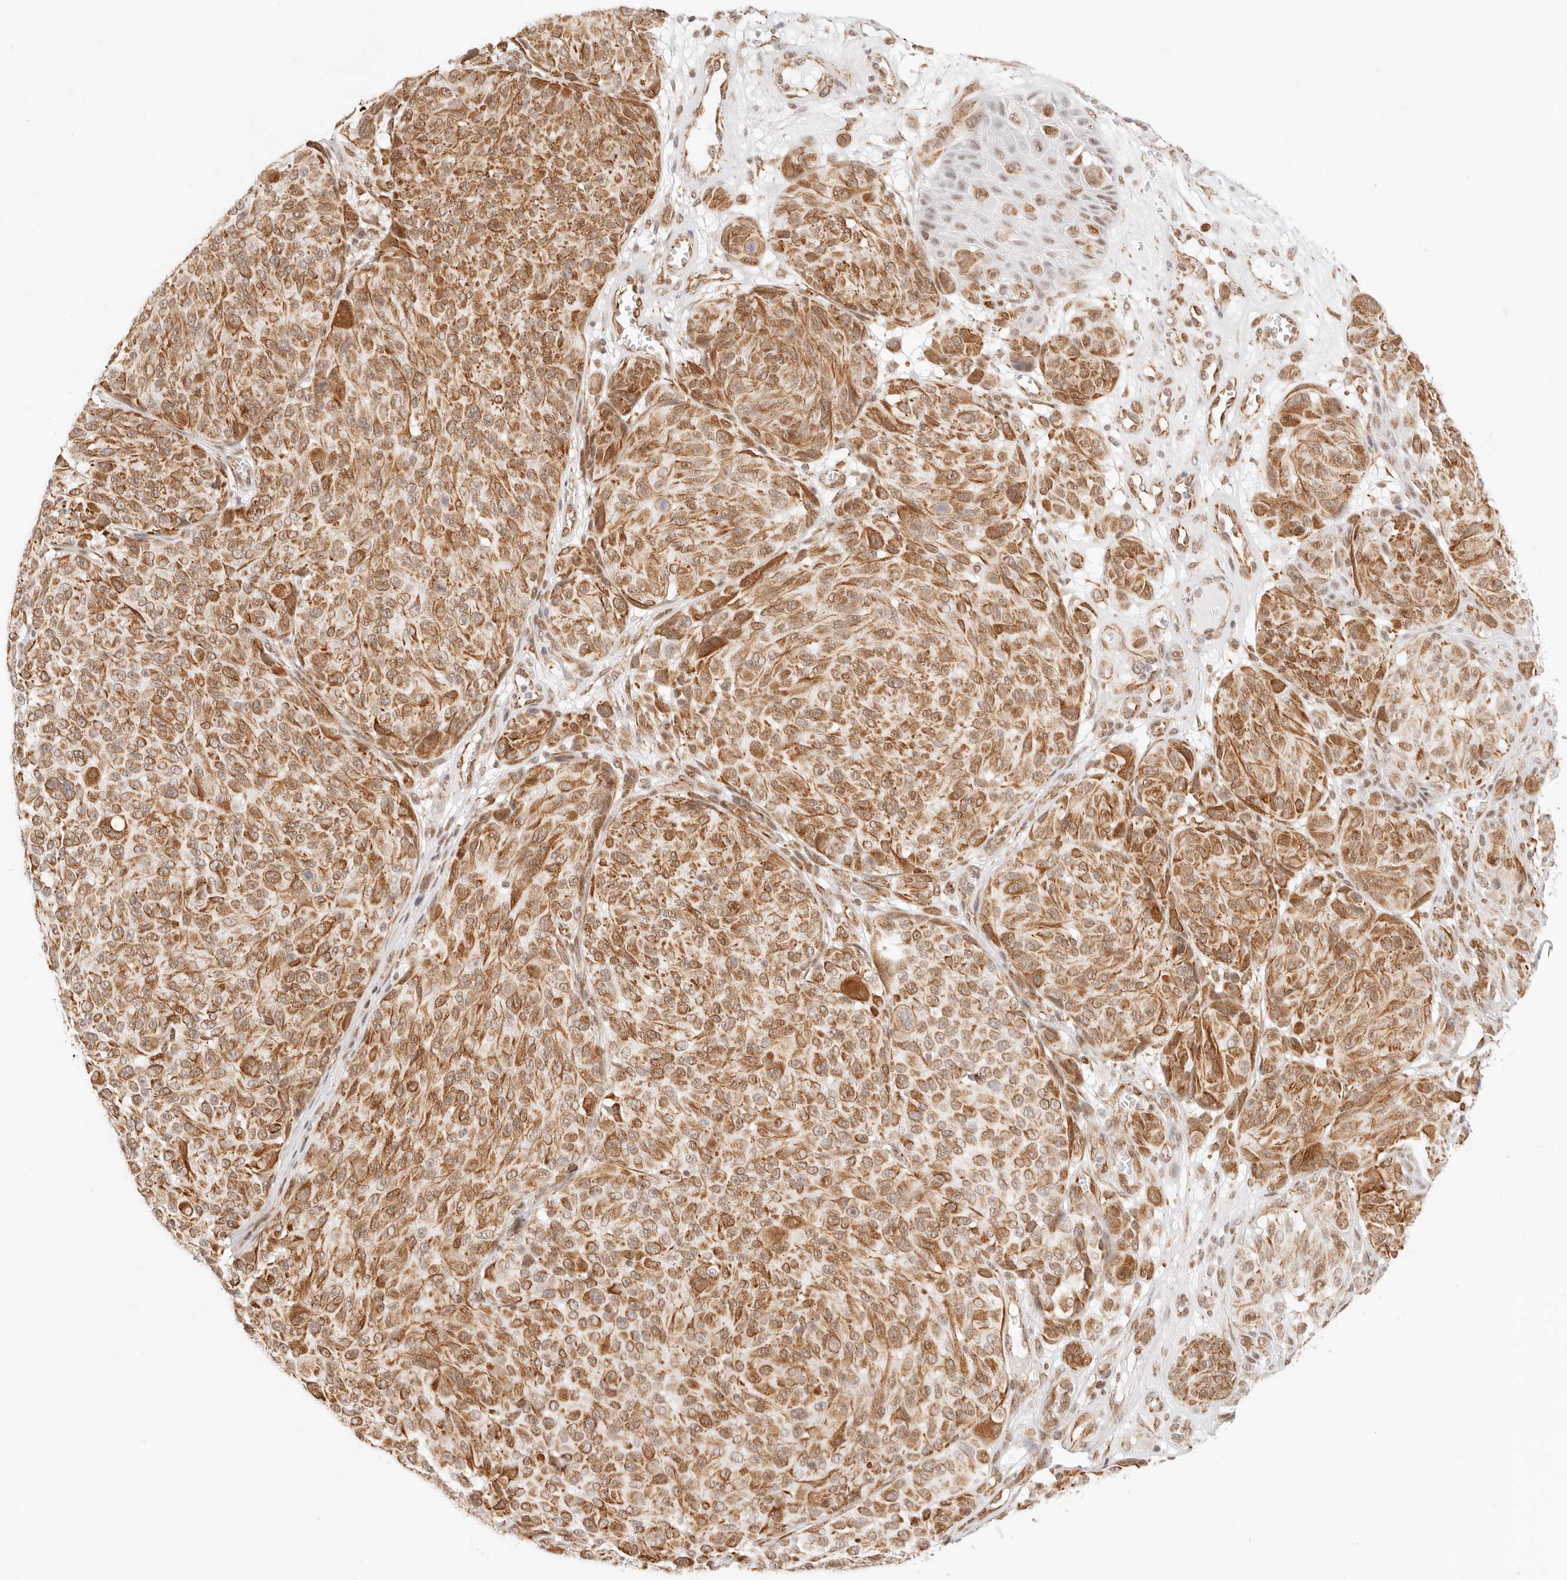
{"staining": {"intensity": "moderate", "quantity": ">75%", "location": "cytoplasmic/membranous,nuclear"}, "tissue": "melanoma", "cell_type": "Tumor cells", "image_type": "cancer", "snomed": [{"axis": "morphology", "description": "Malignant melanoma, NOS"}, {"axis": "topography", "description": "Skin"}], "caption": "Immunohistochemistry (IHC) histopathology image of human malignant melanoma stained for a protein (brown), which exhibits medium levels of moderate cytoplasmic/membranous and nuclear staining in approximately >75% of tumor cells.", "gene": "ZC3H11A", "patient": {"sex": "male", "age": 83}}